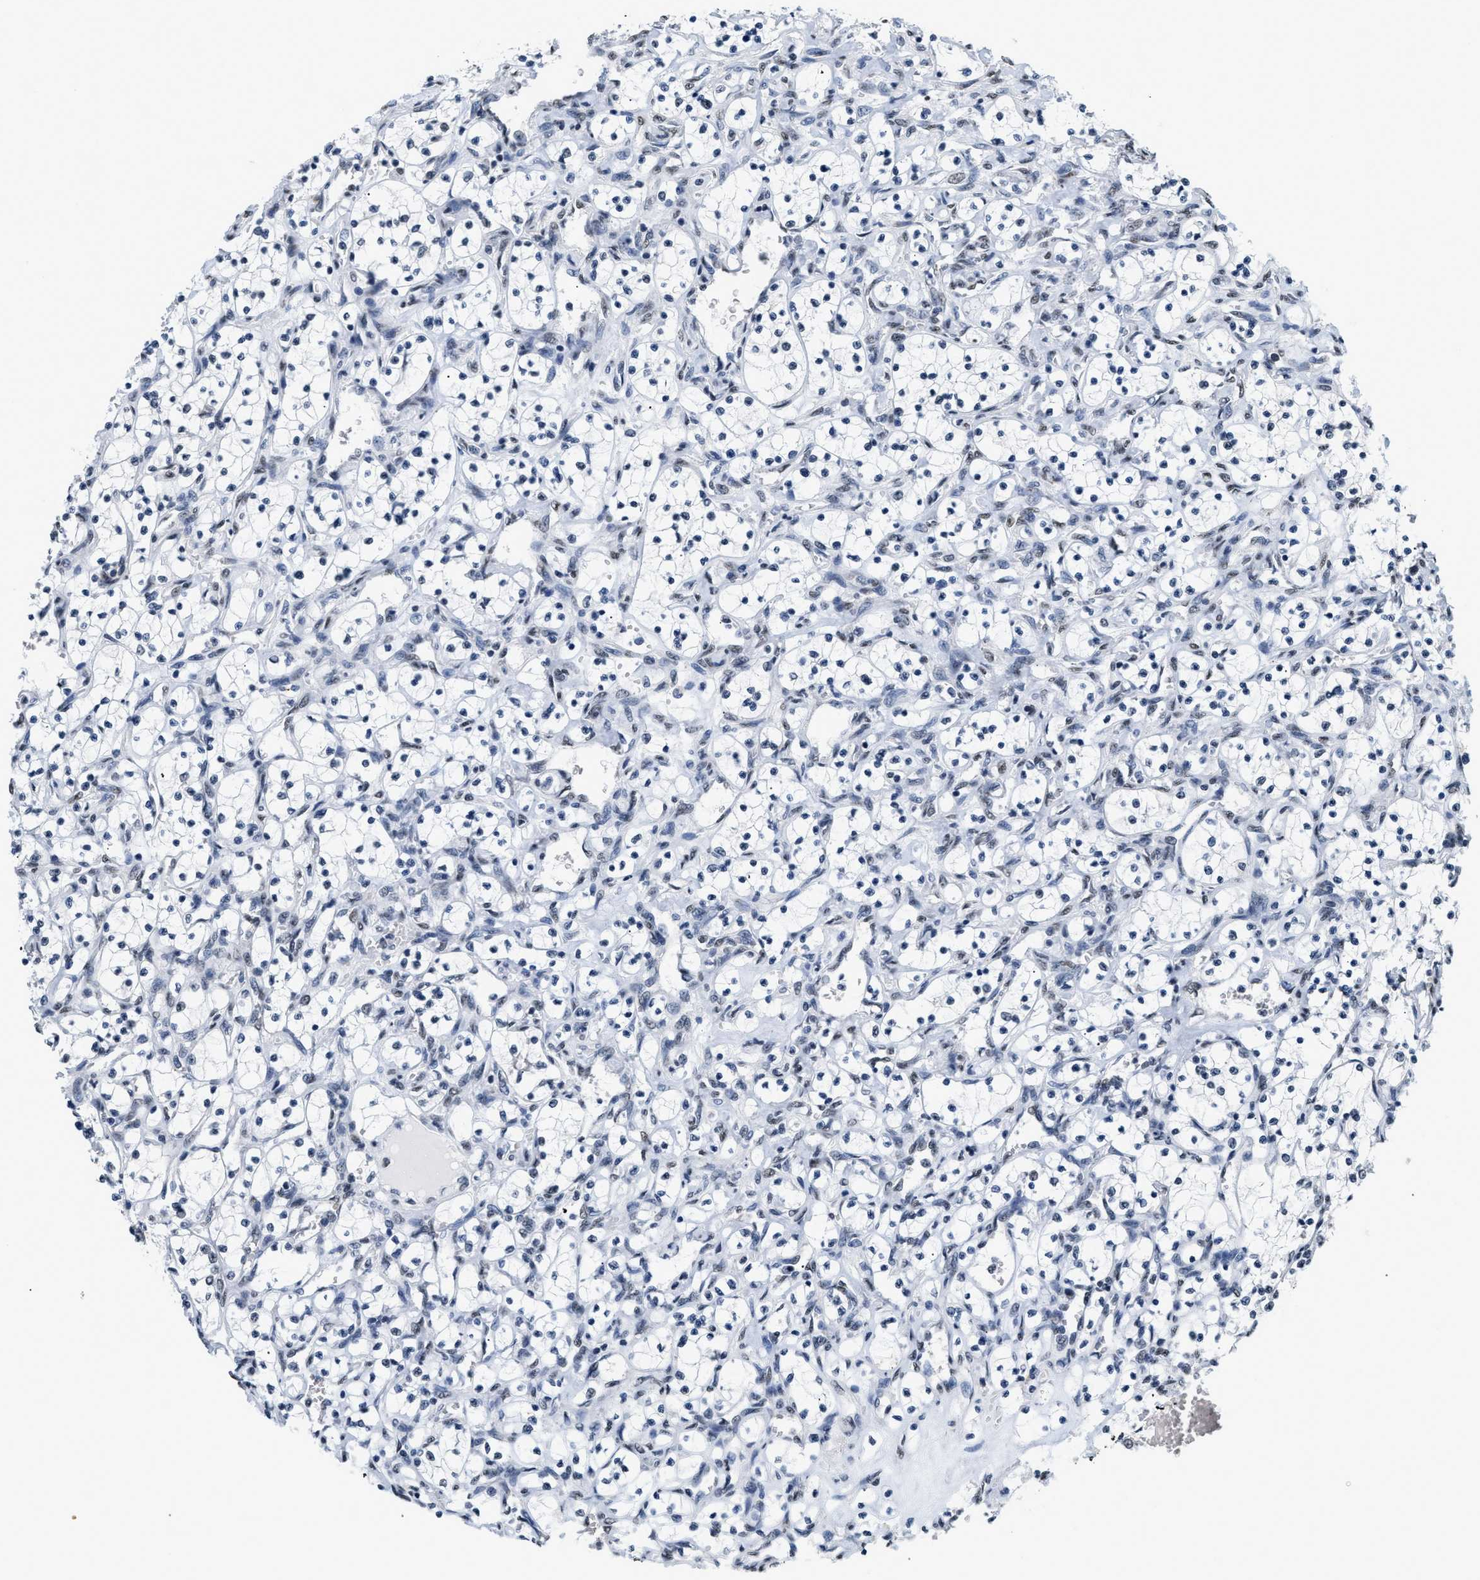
{"staining": {"intensity": "negative", "quantity": "none", "location": "none"}, "tissue": "renal cancer", "cell_type": "Tumor cells", "image_type": "cancer", "snomed": [{"axis": "morphology", "description": "Adenocarcinoma, NOS"}, {"axis": "topography", "description": "Kidney"}], "caption": "Tumor cells are negative for protein expression in human renal cancer.", "gene": "RAF1", "patient": {"sex": "female", "age": 69}}